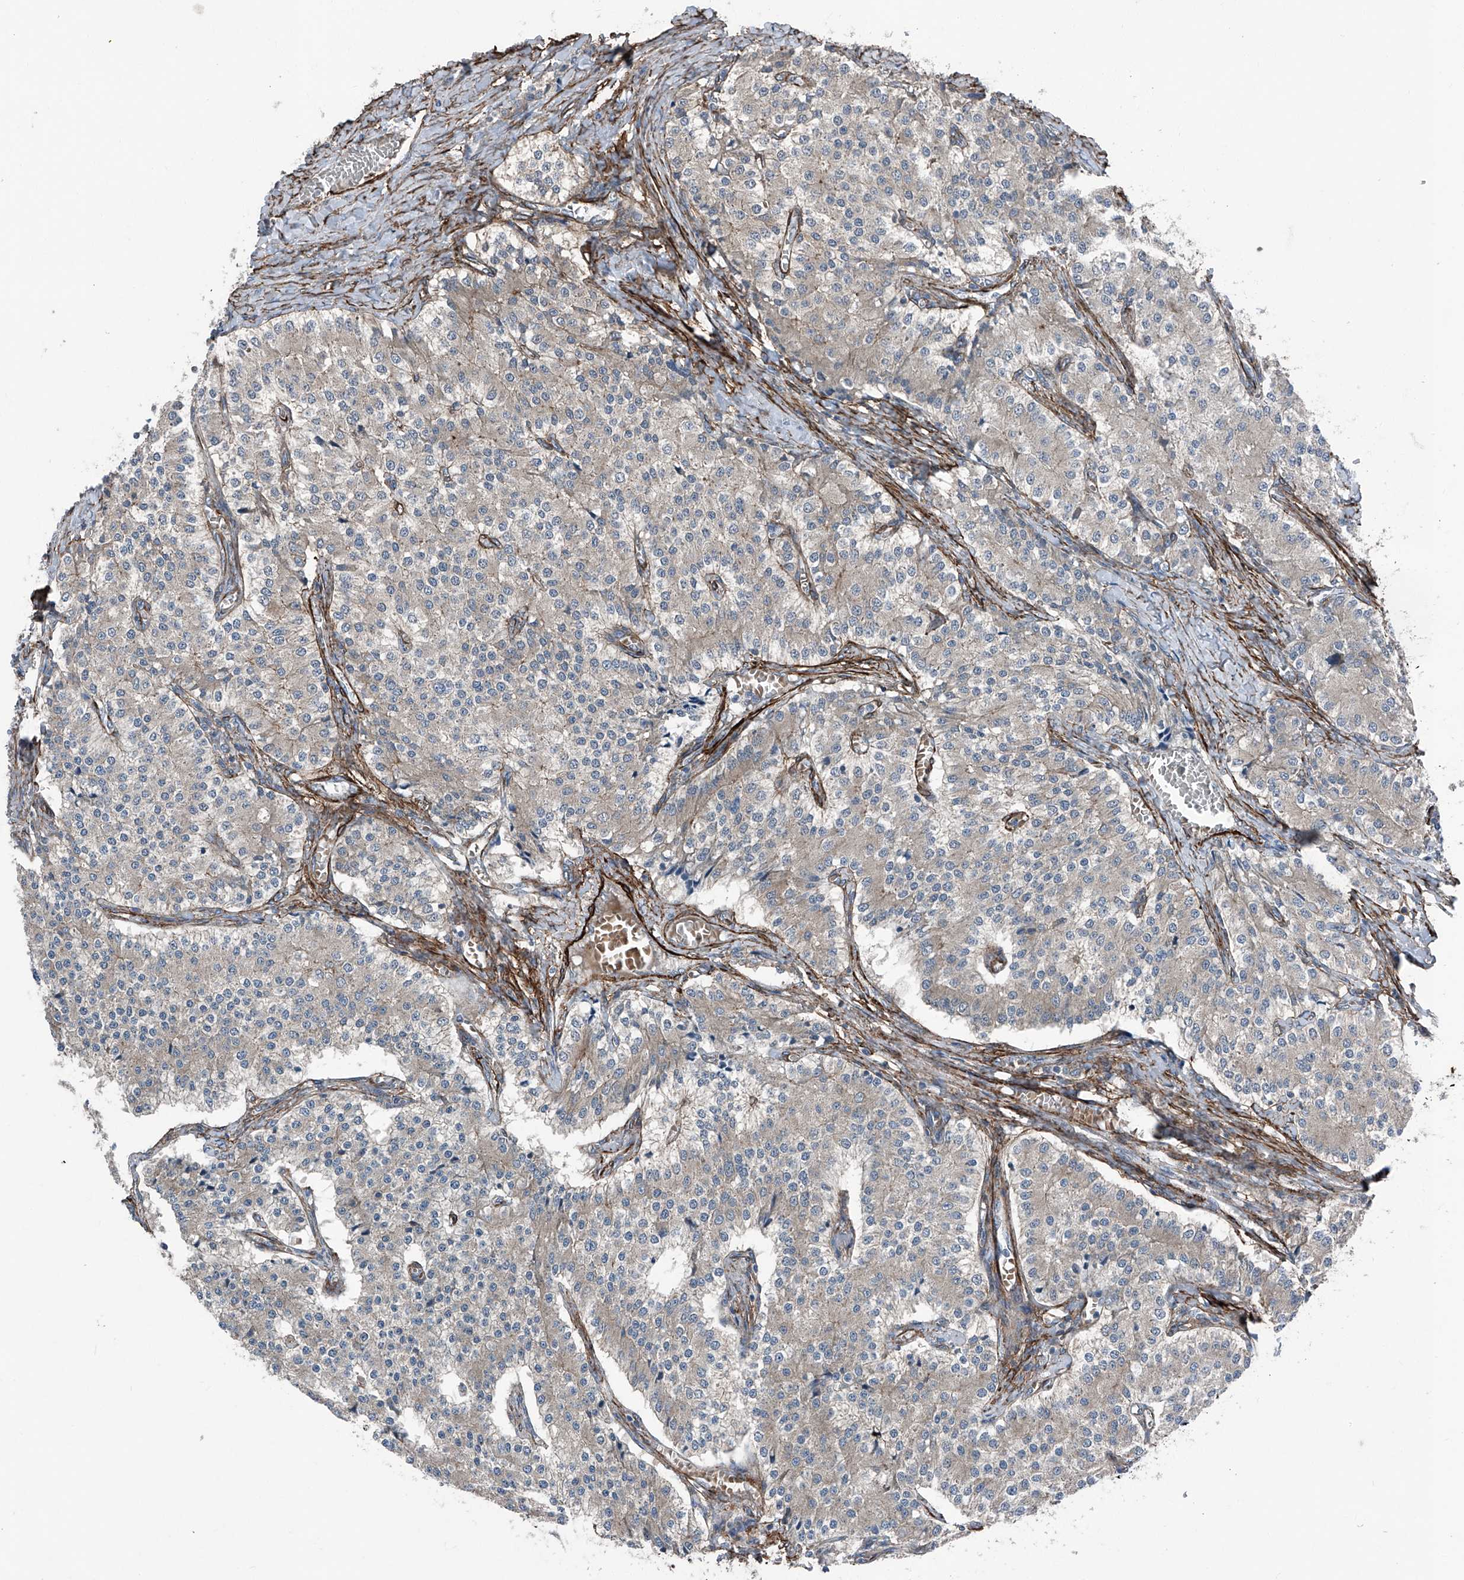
{"staining": {"intensity": "negative", "quantity": "none", "location": "none"}, "tissue": "carcinoid", "cell_type": "Tumor cells", "image_type": "cancer", "snomed": [{"axis": "morphology", "description": "Carcinoid, malignant, NOS"}, {"axis": "topography", "description": "Colon"}], "caption": "Immunohistochemistry histopathology image of neoplastic tissue: human carcinoid stained with DAB exhibits no significant protein staining in tumor cells.", "gene": "COA7", "patient": {"sex": "female", "age": 52}}